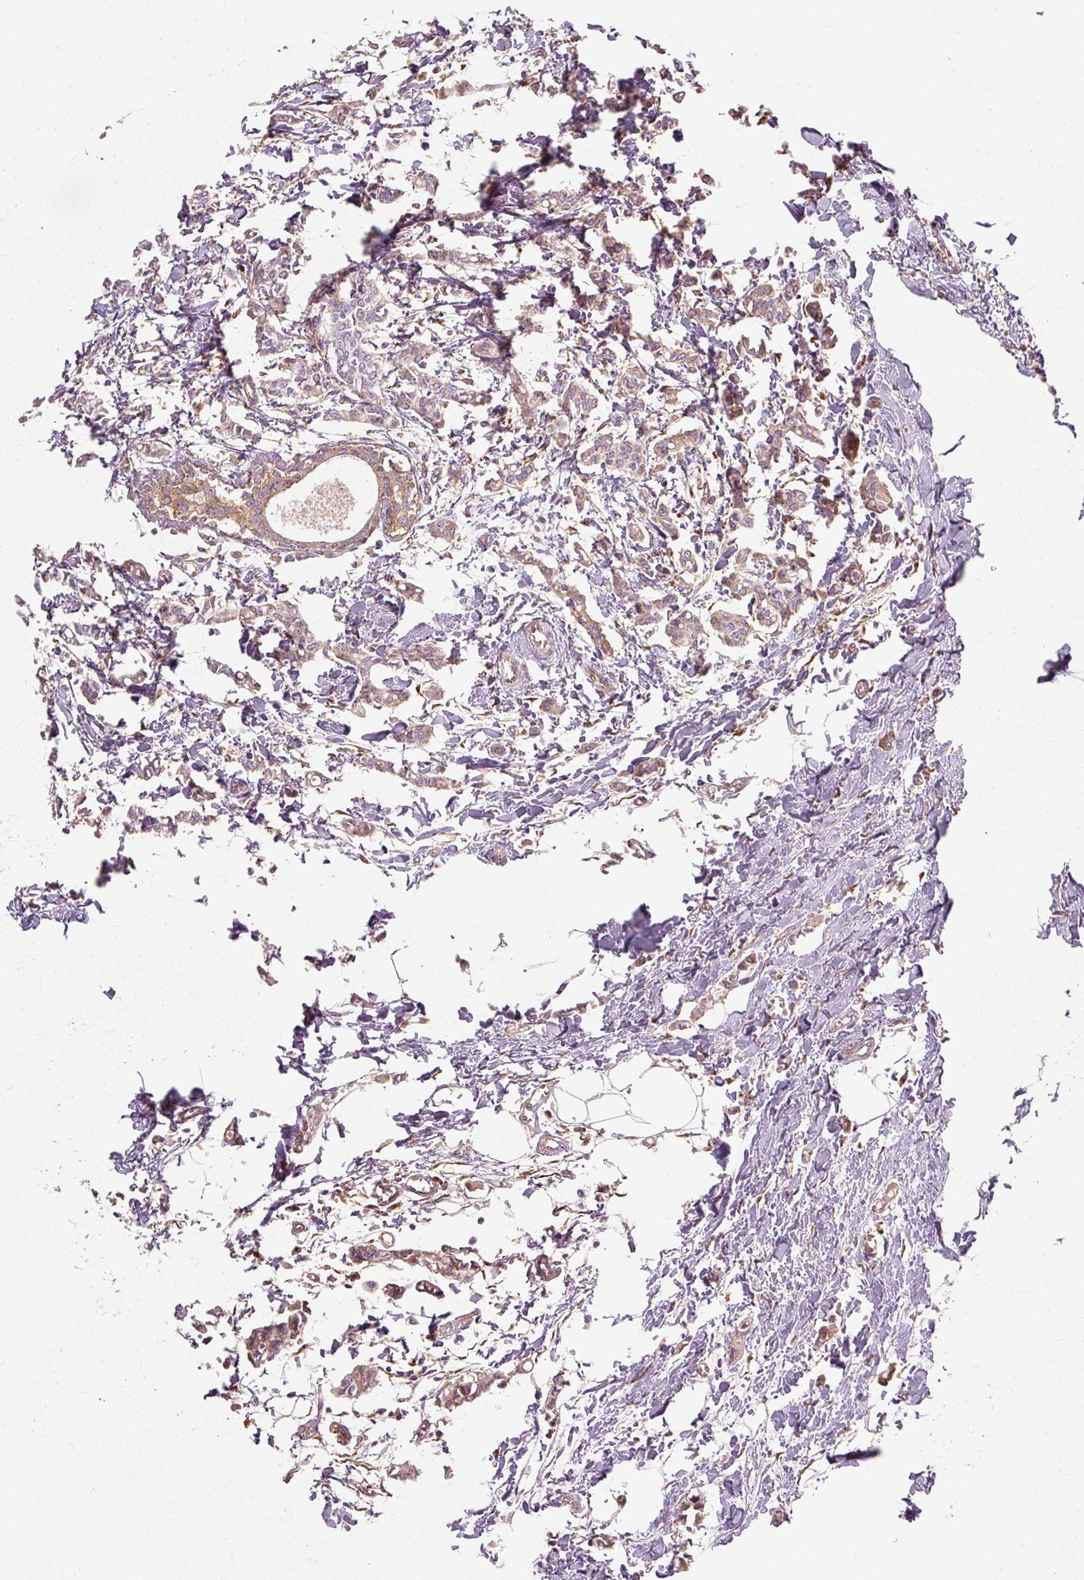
{"staining": {"intensity": "weak", "quantity": ">75%", "location": "cytoplasmic/membranous"}, "tissue": "breast cancer", "cell_type": "Tumor cells", "image_type": "cancer", "snomed": [{"axis": "morphology", "description": "Duct carcinoma"}, {"axis": "topography", "description": "Breast"}], "caption": "An immunohistochemistry image of neoplastic tissue is shown. Protein staining in brown labels weak cytoplasmic/membranous positivity in breast infiltrating ductal carcinoma within tumor cells.", "gene": "TBC1D4", "patient": {"sex": "female", "age": 41}}